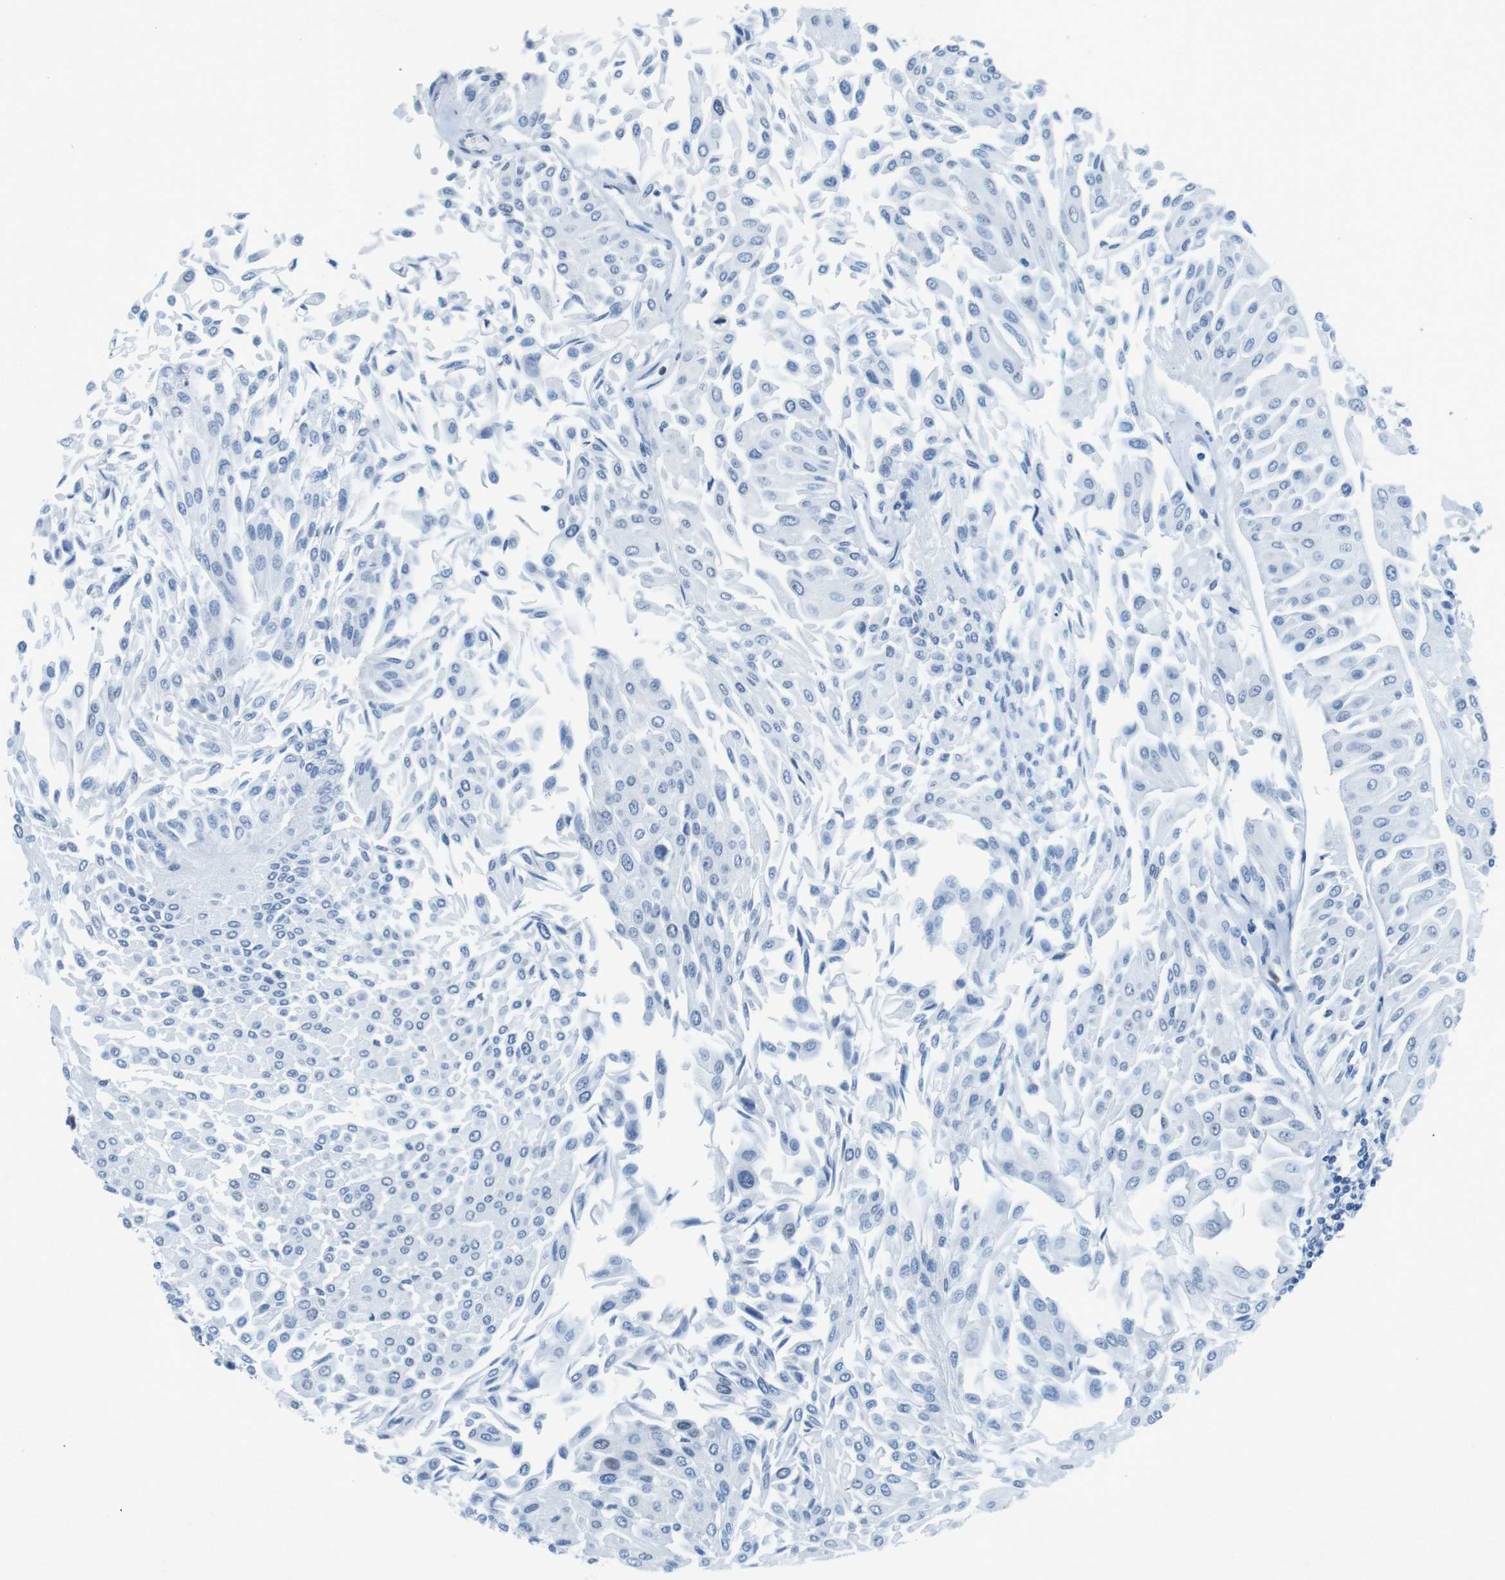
{"staining": {"intensity": "negative", "quantity": "none", "location": "none"}, "tissue": "urothelial cancer", "cell_type": "Tumor cells", "image_type": "cancer", "snomed": [{"axis": "morphology", "description": "Urothelial carcinoma, Low grade"}, {"axis": "topography", "description": "Urinary bladder"}], "caption": "Immunohistochemistry (IHC) image of neoplastic tissue: human urothelial carcinoma (low-grade) stained with DAB displays no significant protein positivity in tumor cells.", "gene": "CTAG1B", "patient": {"sex": "male", "age": 67}}